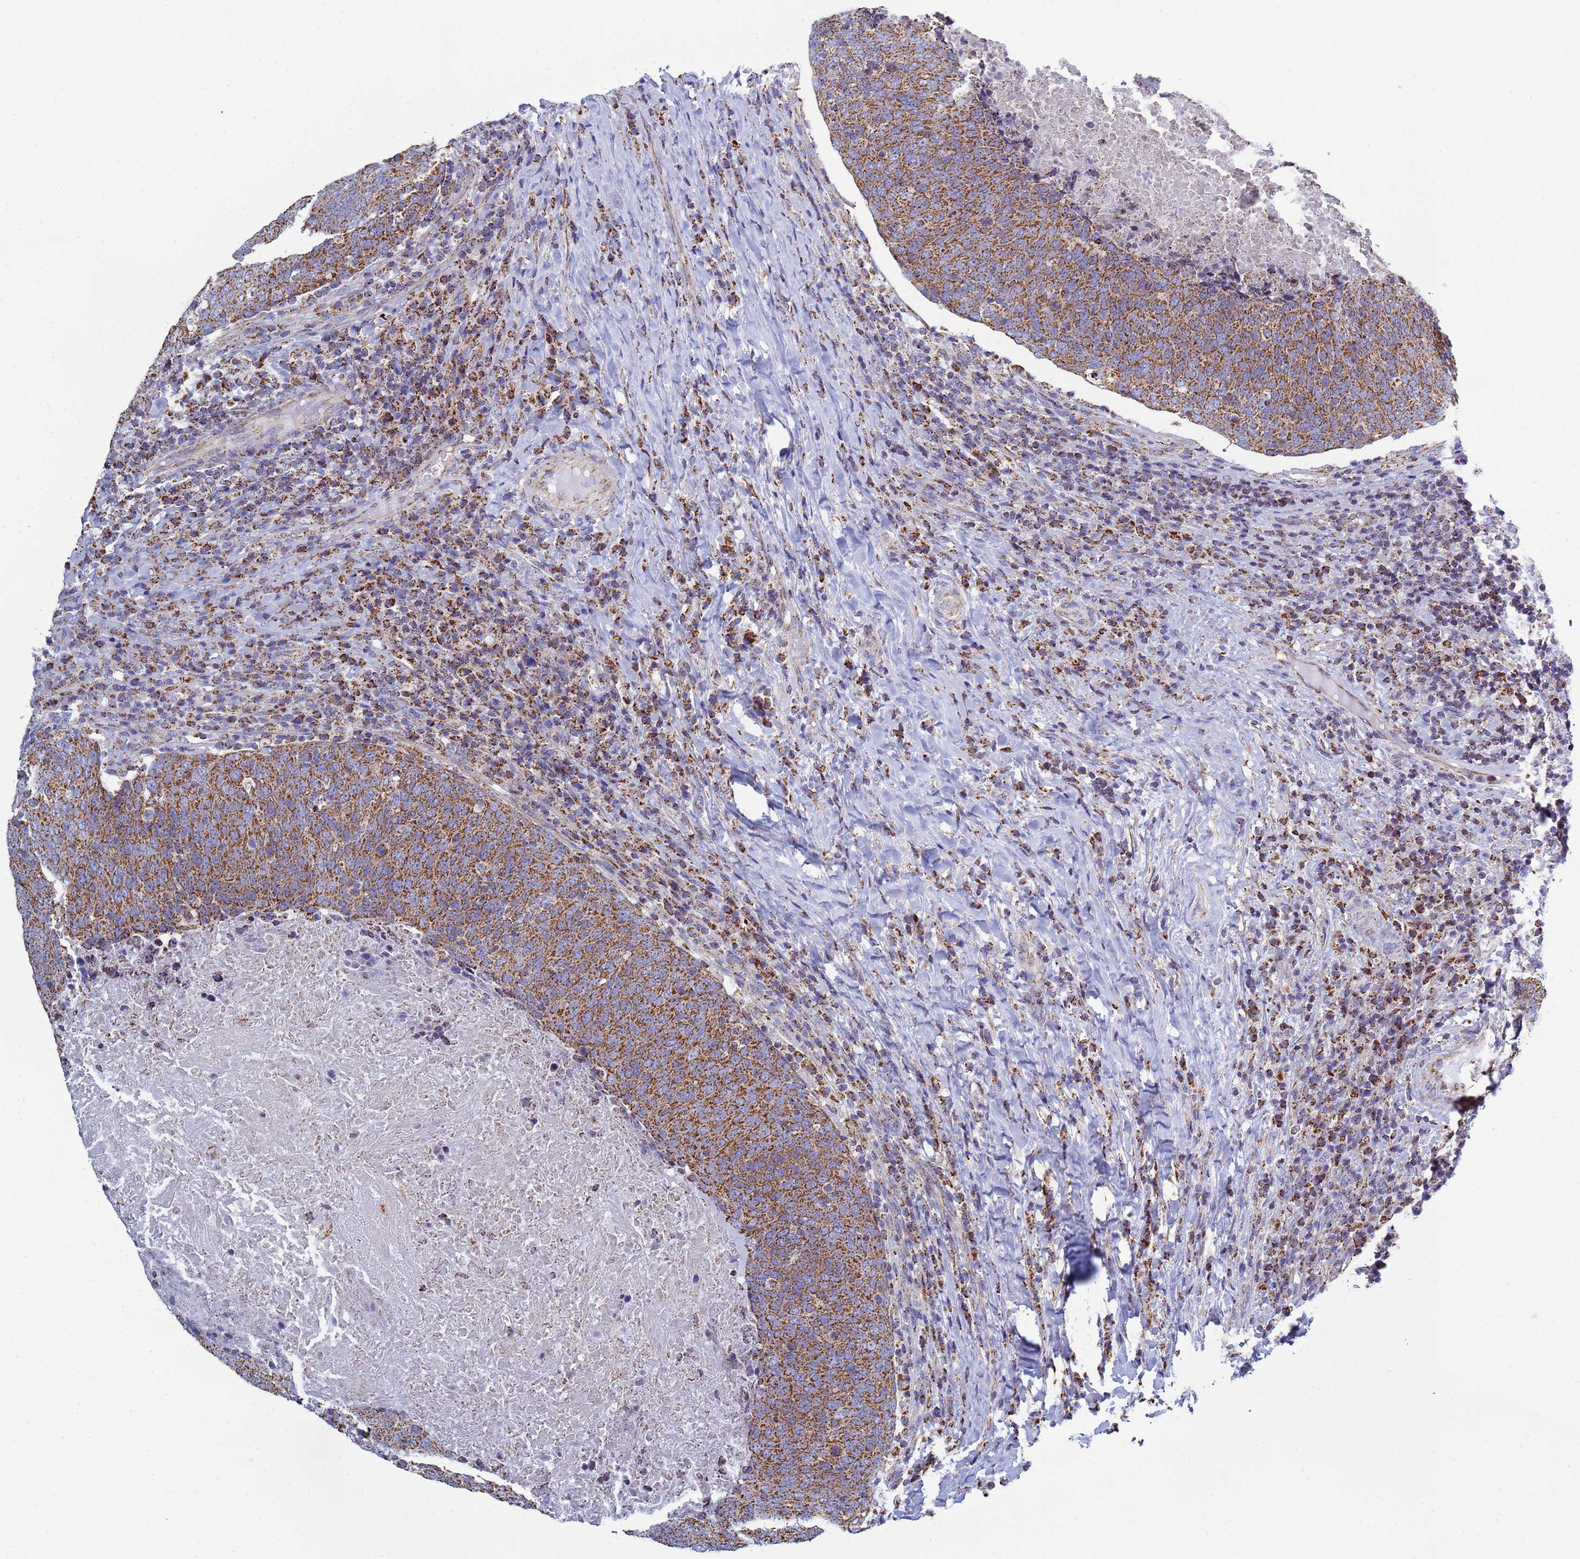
{"staining": {"intensity": "strong", "quantity": ">75%", "location": "cytoplasmic/membranous"}, "tissue": "head and neck cancer", "cell_type": "Tumor cells", "image_type": "cancer", "snomed": [{"axis": "morphology", "description": "Squamous cell carcinoma, NOS"}, {"axis": "morphology", "description": "Squamous cell carcinoma, metastatic, NOS"}, {"axis": "topography", "description": "Lymph node"}, {"axis": "topography", "description": "Head-Neck"}], "caption": "About >75% of tumor cells in head and neck cancer exhibit strong cytoplasmic/membranous protein positivity as visualized by brown immunohistochemical staining.", "gene": "COQ4", "patient": {"sex": "male", "age": 62}}